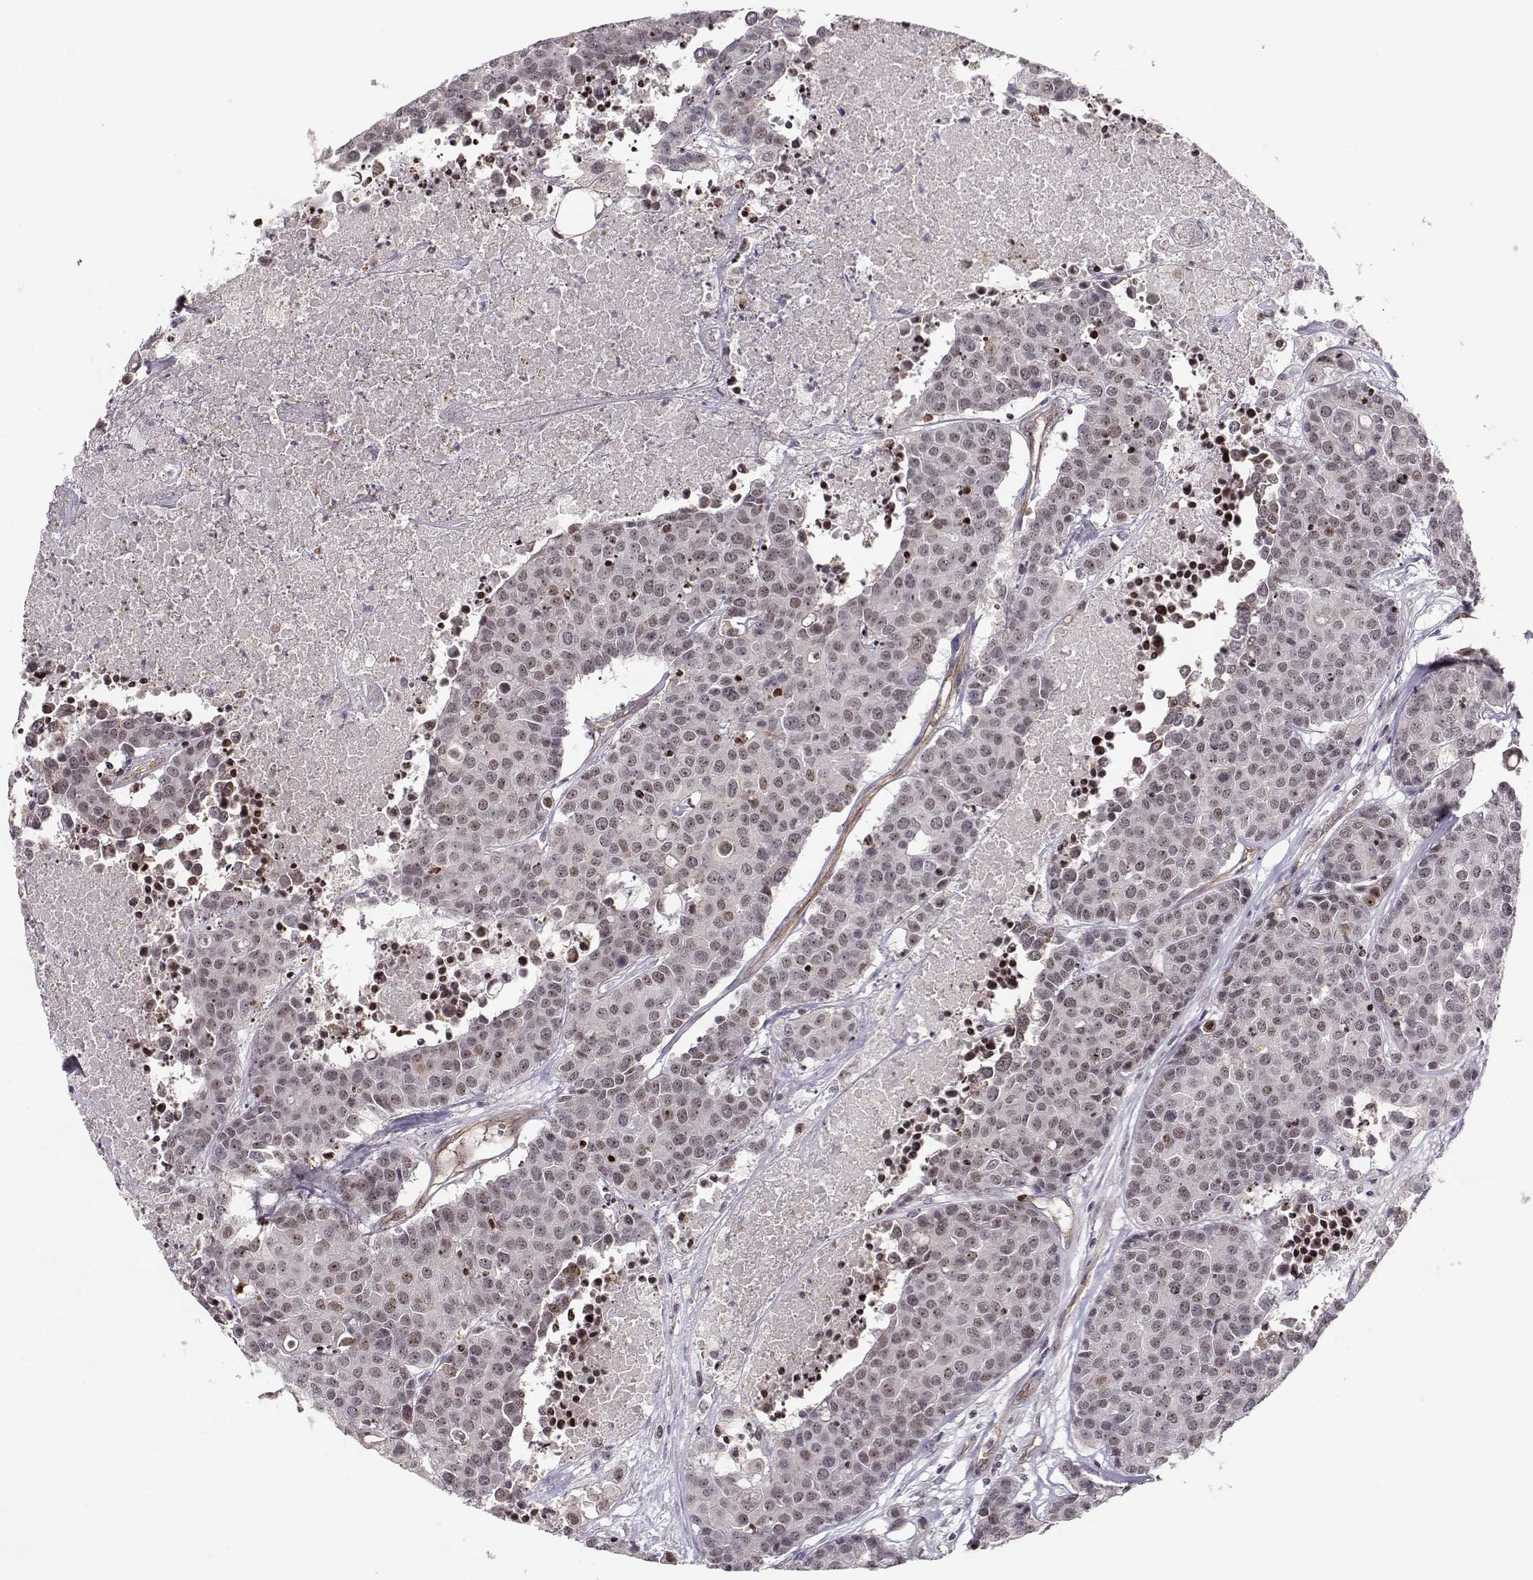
{"staining": {"intensity": "moderate", "quantity": "<25%", "location": "nuclear"}, "tissue": "carcinoid", "cell_type": "Tumor cells", "image_type": "cancer", "snomed": [{"axis": "morphology", "description": "Carcinoid, malignant, NOS"}, {"axis": "topography", "description": "Colon"}], "caption": "About <25% of tumor cells in carcinoid (malignant) exhibit moderate nuclear protein positivity as visualized by brown immunohistochemical staining.", "gene": "CIR1", "patient": {"sex": "male", "age": 81}}